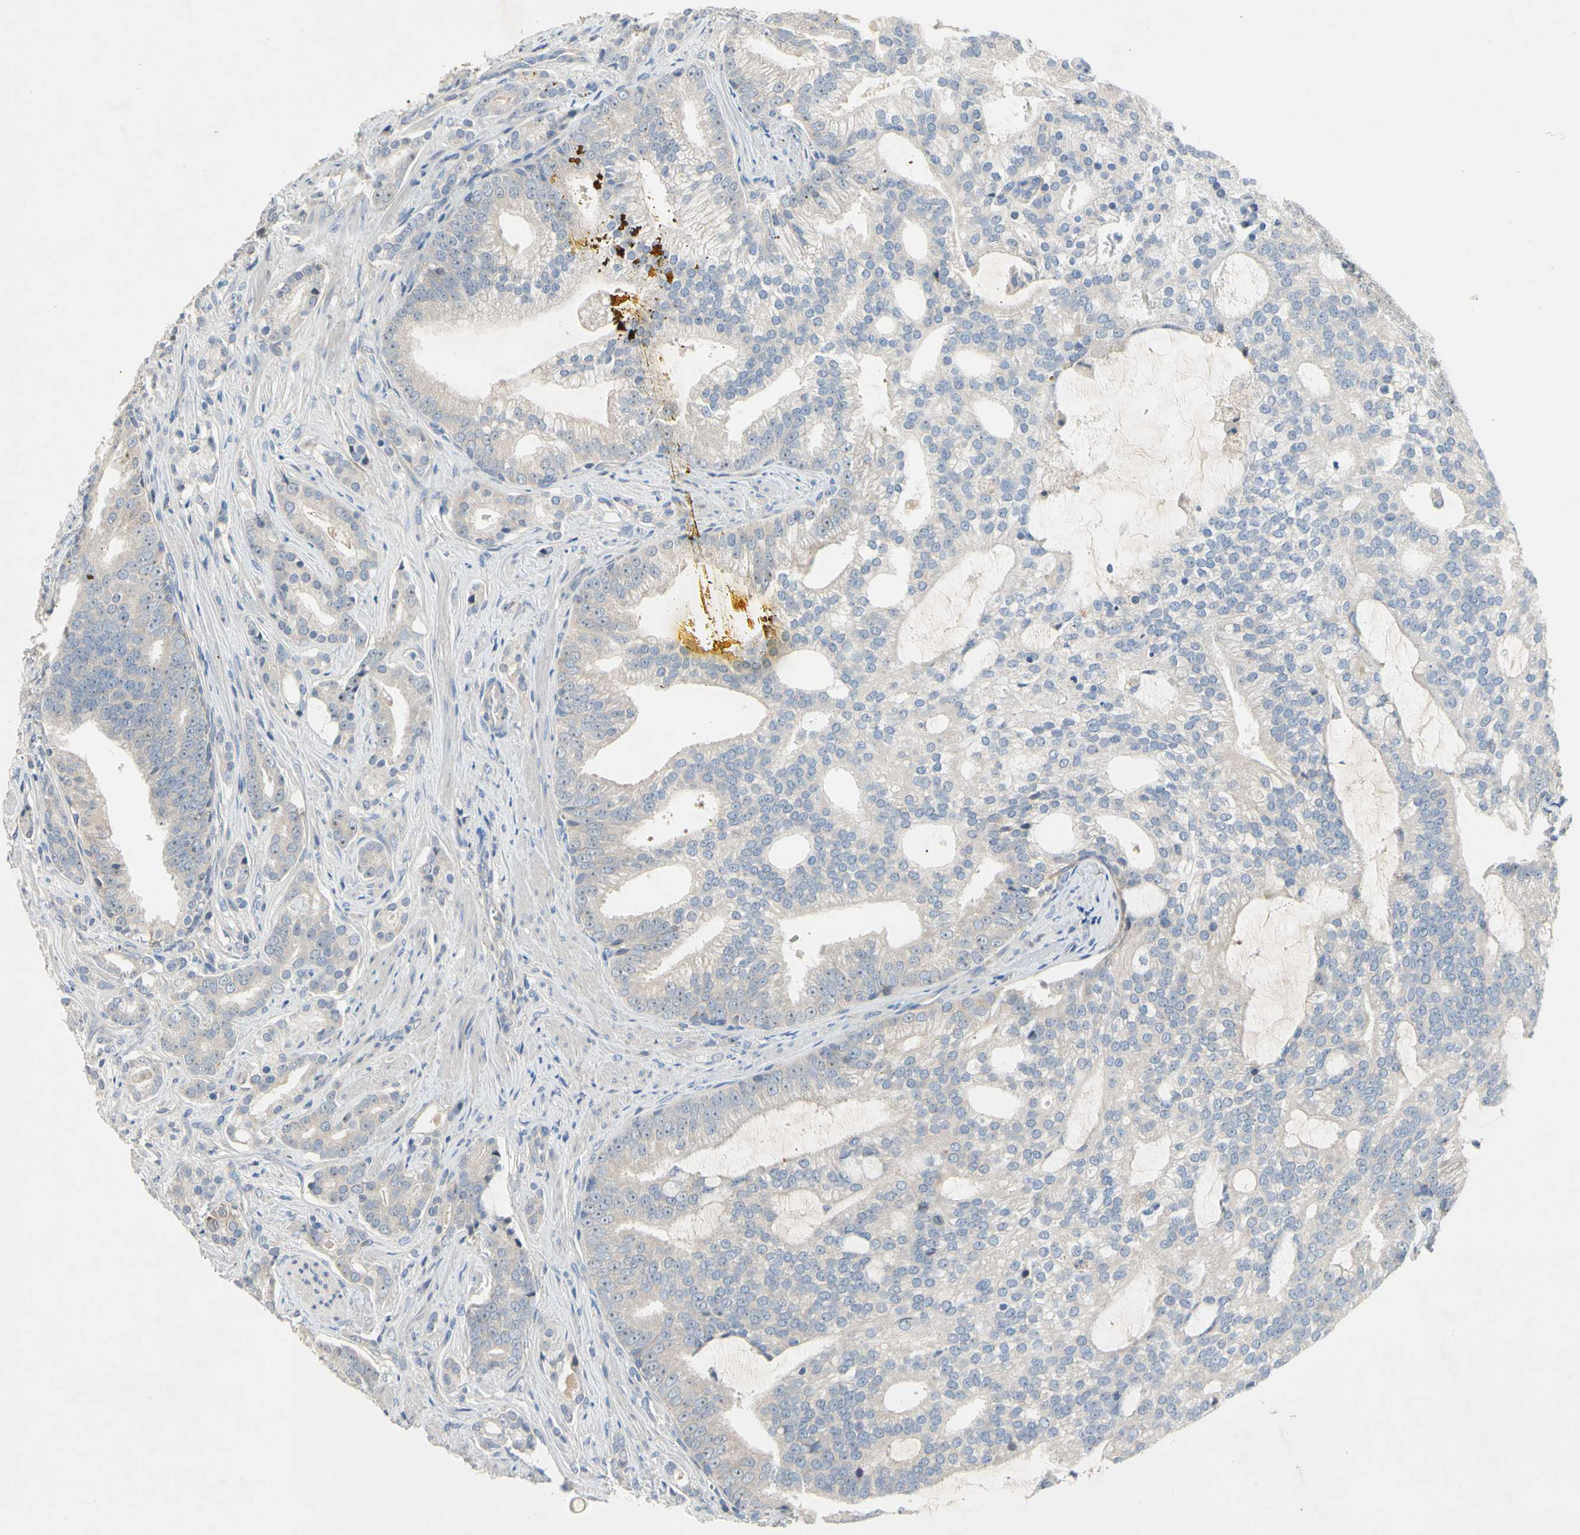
{"staining": {"intensity": "negative", "quantity": "none", "location": "none"}, "tissue": "prostate cancer", "cell_type": "Tumor cells", "image_type": "cancer", "snomed": [{"axis": "morphology", "description": "Adenocarcinoma, Low grade"}, {"axis": "topography", "description": "Prostate"}], "caption": "A micrograph of human low-grade adenocarcinoma (prostate) is negative for staining in tumor cells.", "gene": "GAS6", "patient": {"sex": "male", "age": 58}}